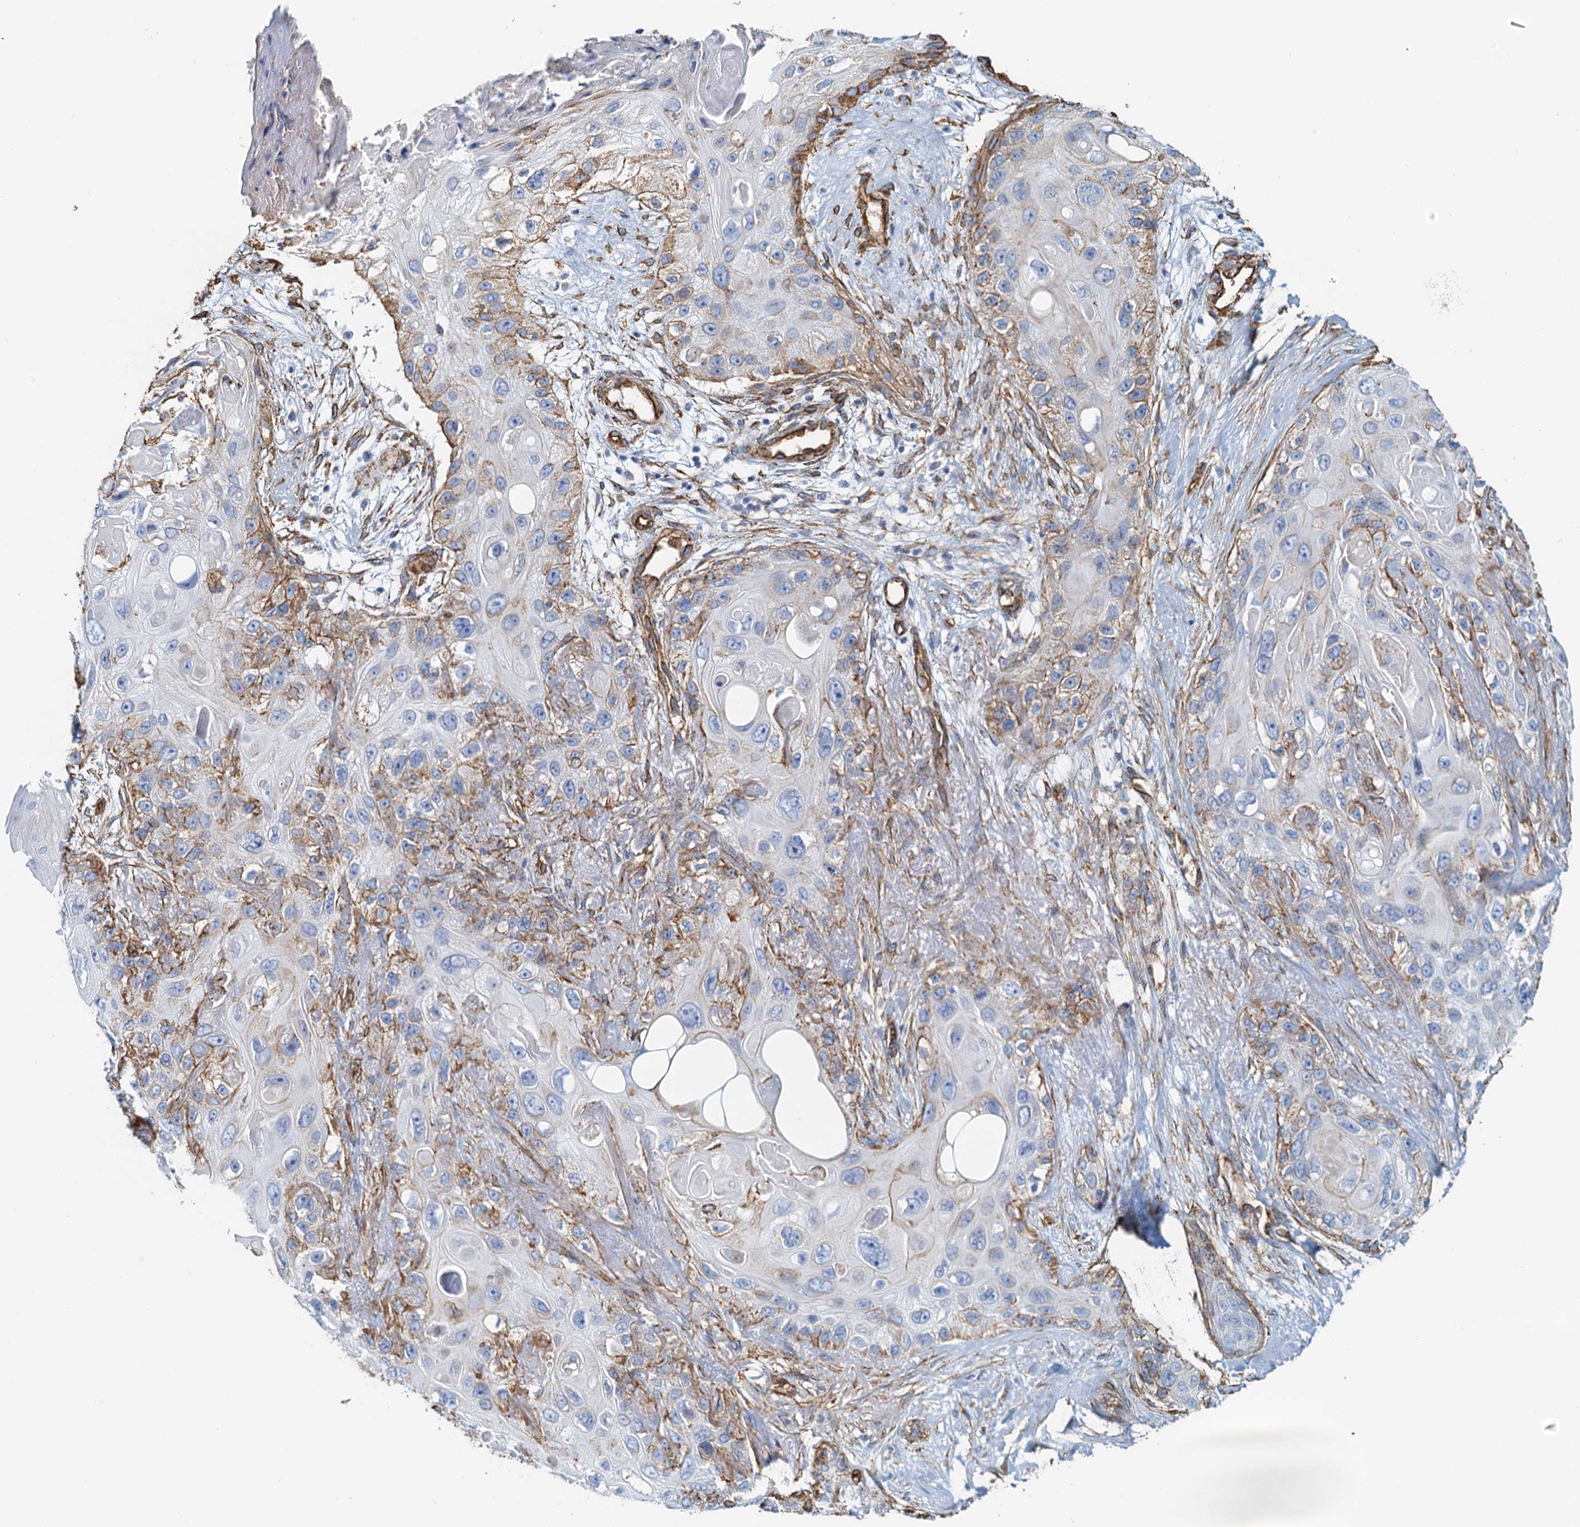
{"staining": {"intensity": "moderate", "quantity": "<25%", "location": "cytoplasmic/membranous"}, "tissue": "skin cancer", "cell_type": "Tumor cells", "image_type": "cancer", "snomed": [{"axis": "morphology", "description": "Normal tissue, NOS"}, {"axis": "morphology", "description": "Squamous cell carcinoma, NOS"}, {"axis": "topography", "description": "Skin"}], "caption": "Immunohistochemical staining of squamous cell carcinoma (skin) demonstrates moderate cytoplasmic/membranous protein positivity in approximately <25% of tumor cells.", "gene": "DGKG", "patient": {"sex": "male", "age": 72}}